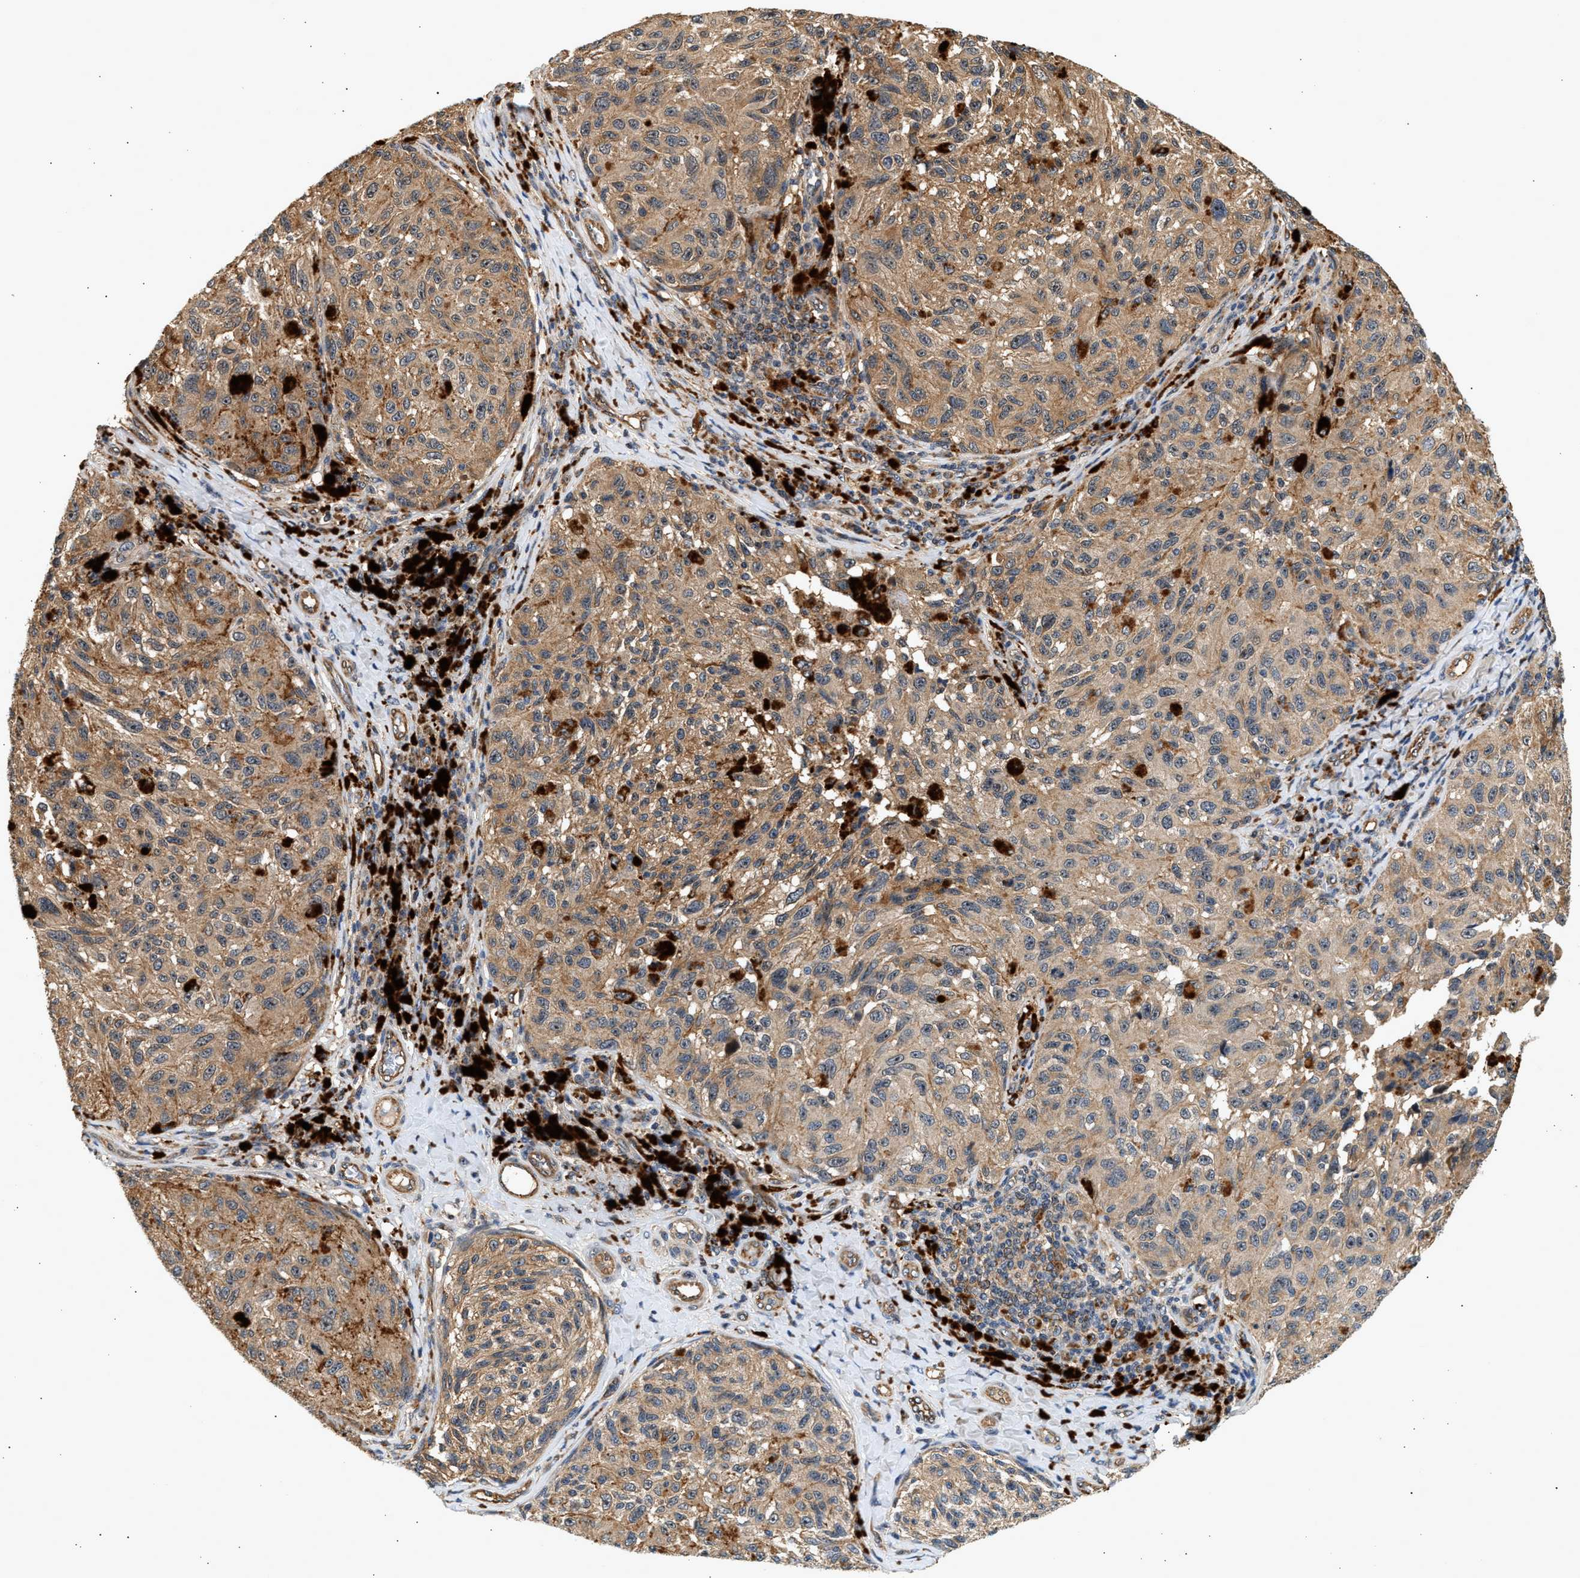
{"staining": {"intensity": "moderate", "quantity": ">75%", "location": "cytoplasmic/membranous"}, "tissue": "melanoma", "cell_type": "Tumor cells", "image_type": "cancer", "snomed": [{"axis": "morphology", "description": "Malignant melanoma, NOS"}, {"axis": "topography", "description": "Skin"}], "caption": "Moderate cytoplasmic/membranous protein expression is seen in approximately >75% of tumor cells in malignant melanoma.", "gene": "DUSP14", "patient": {"sex": "female", "age": 73}}